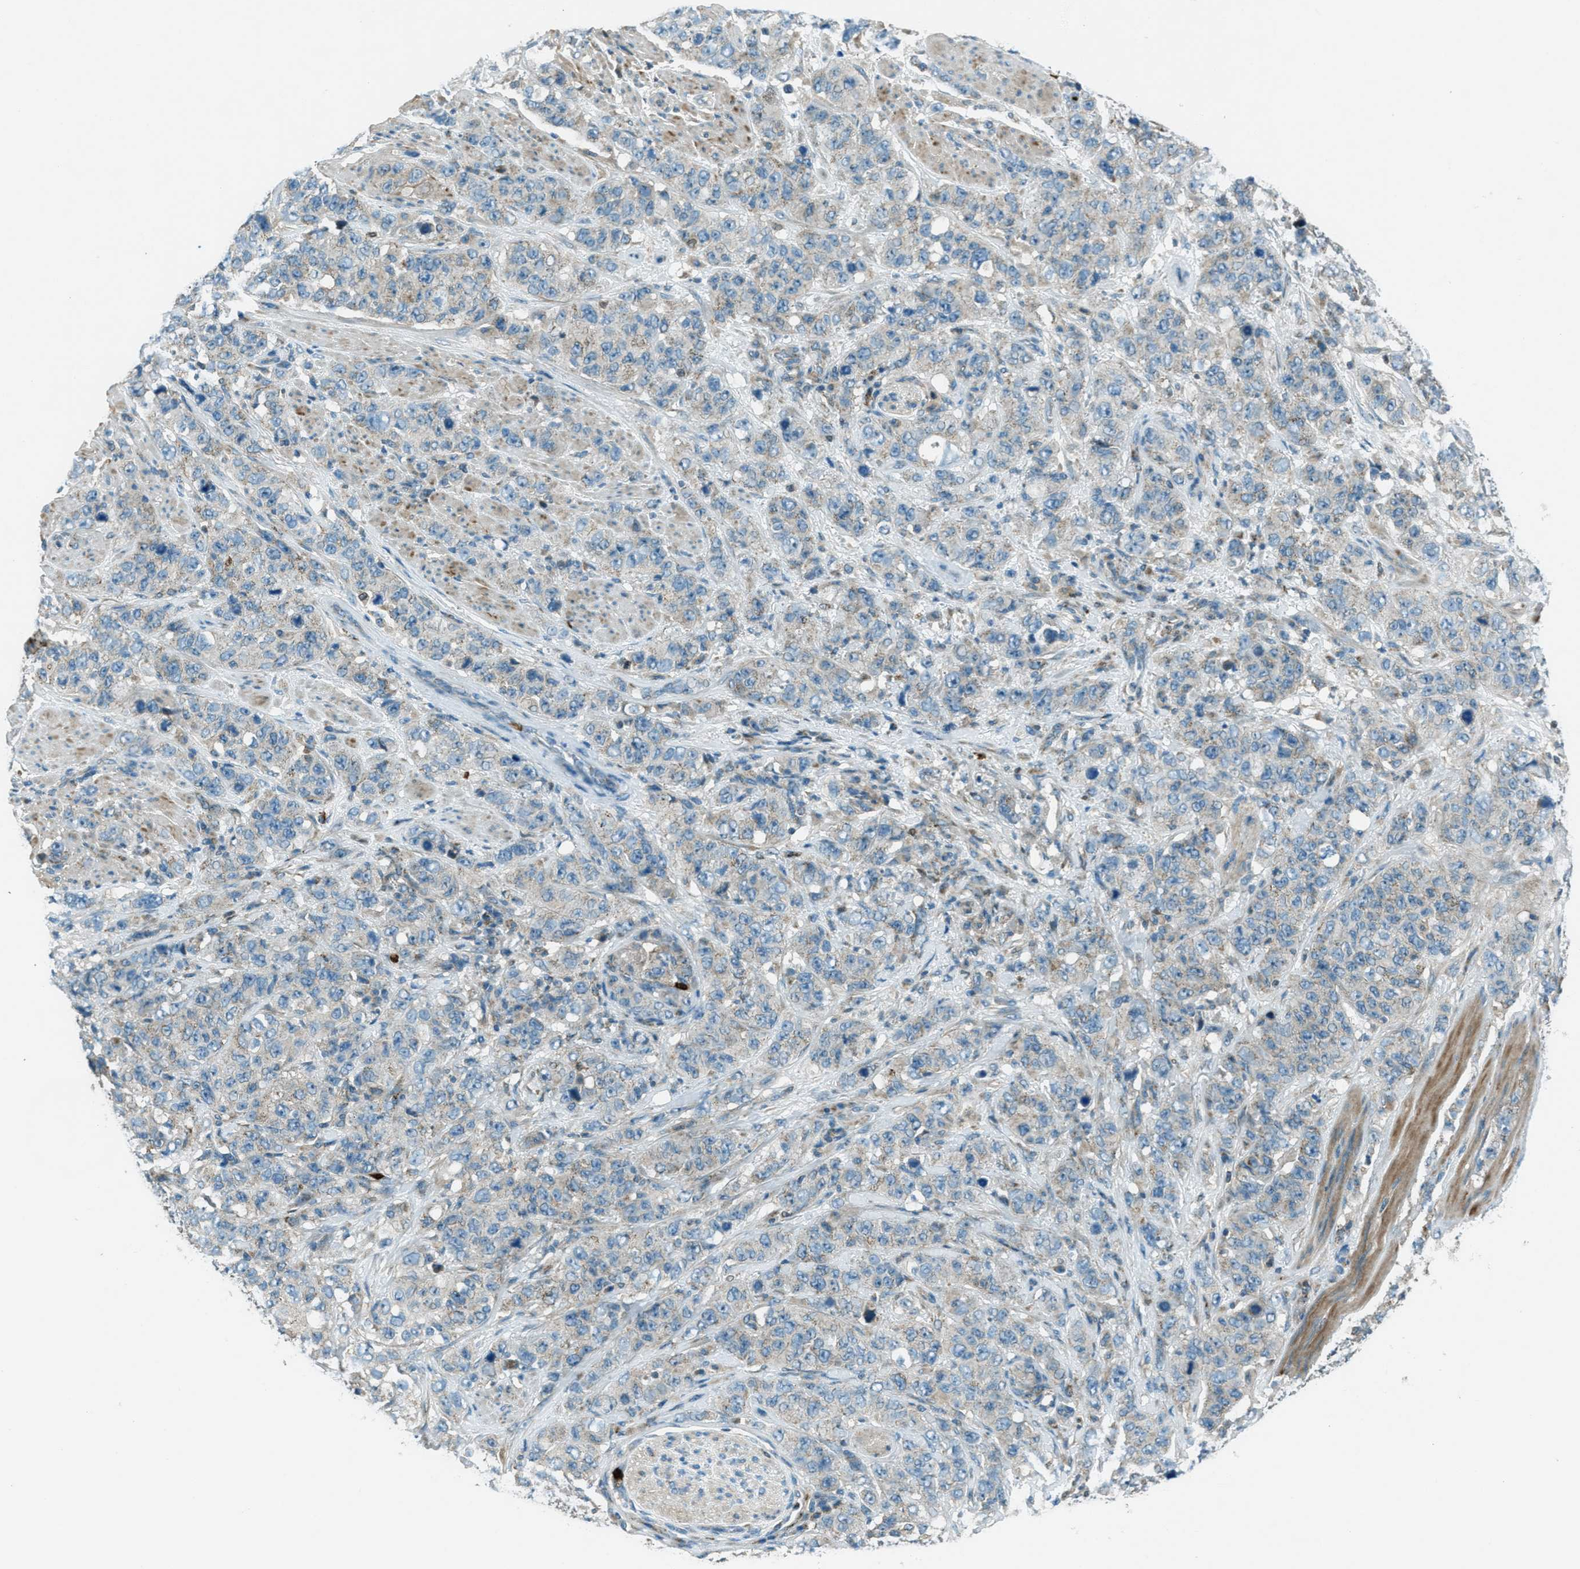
{"staining": {"intensity": "weak", "quantity": "<25%", "location": "cytoplasmic/membranous"}, "tissue": "stomach cancer", "cell_type": "Tumor cells", "image_type": "cancer", "snomed": [{"axis": "morphology", "description": "Adenocarcinoma, NOS"}, {"axis": "topography", "description": "Stomach"}], "caption": "DAB immunohistochemical staining of human stomach cancer demonstrates no significant expression in tumor cells.", "gene": "FAR1", "patient": {"sex": "male", "age": 48}}